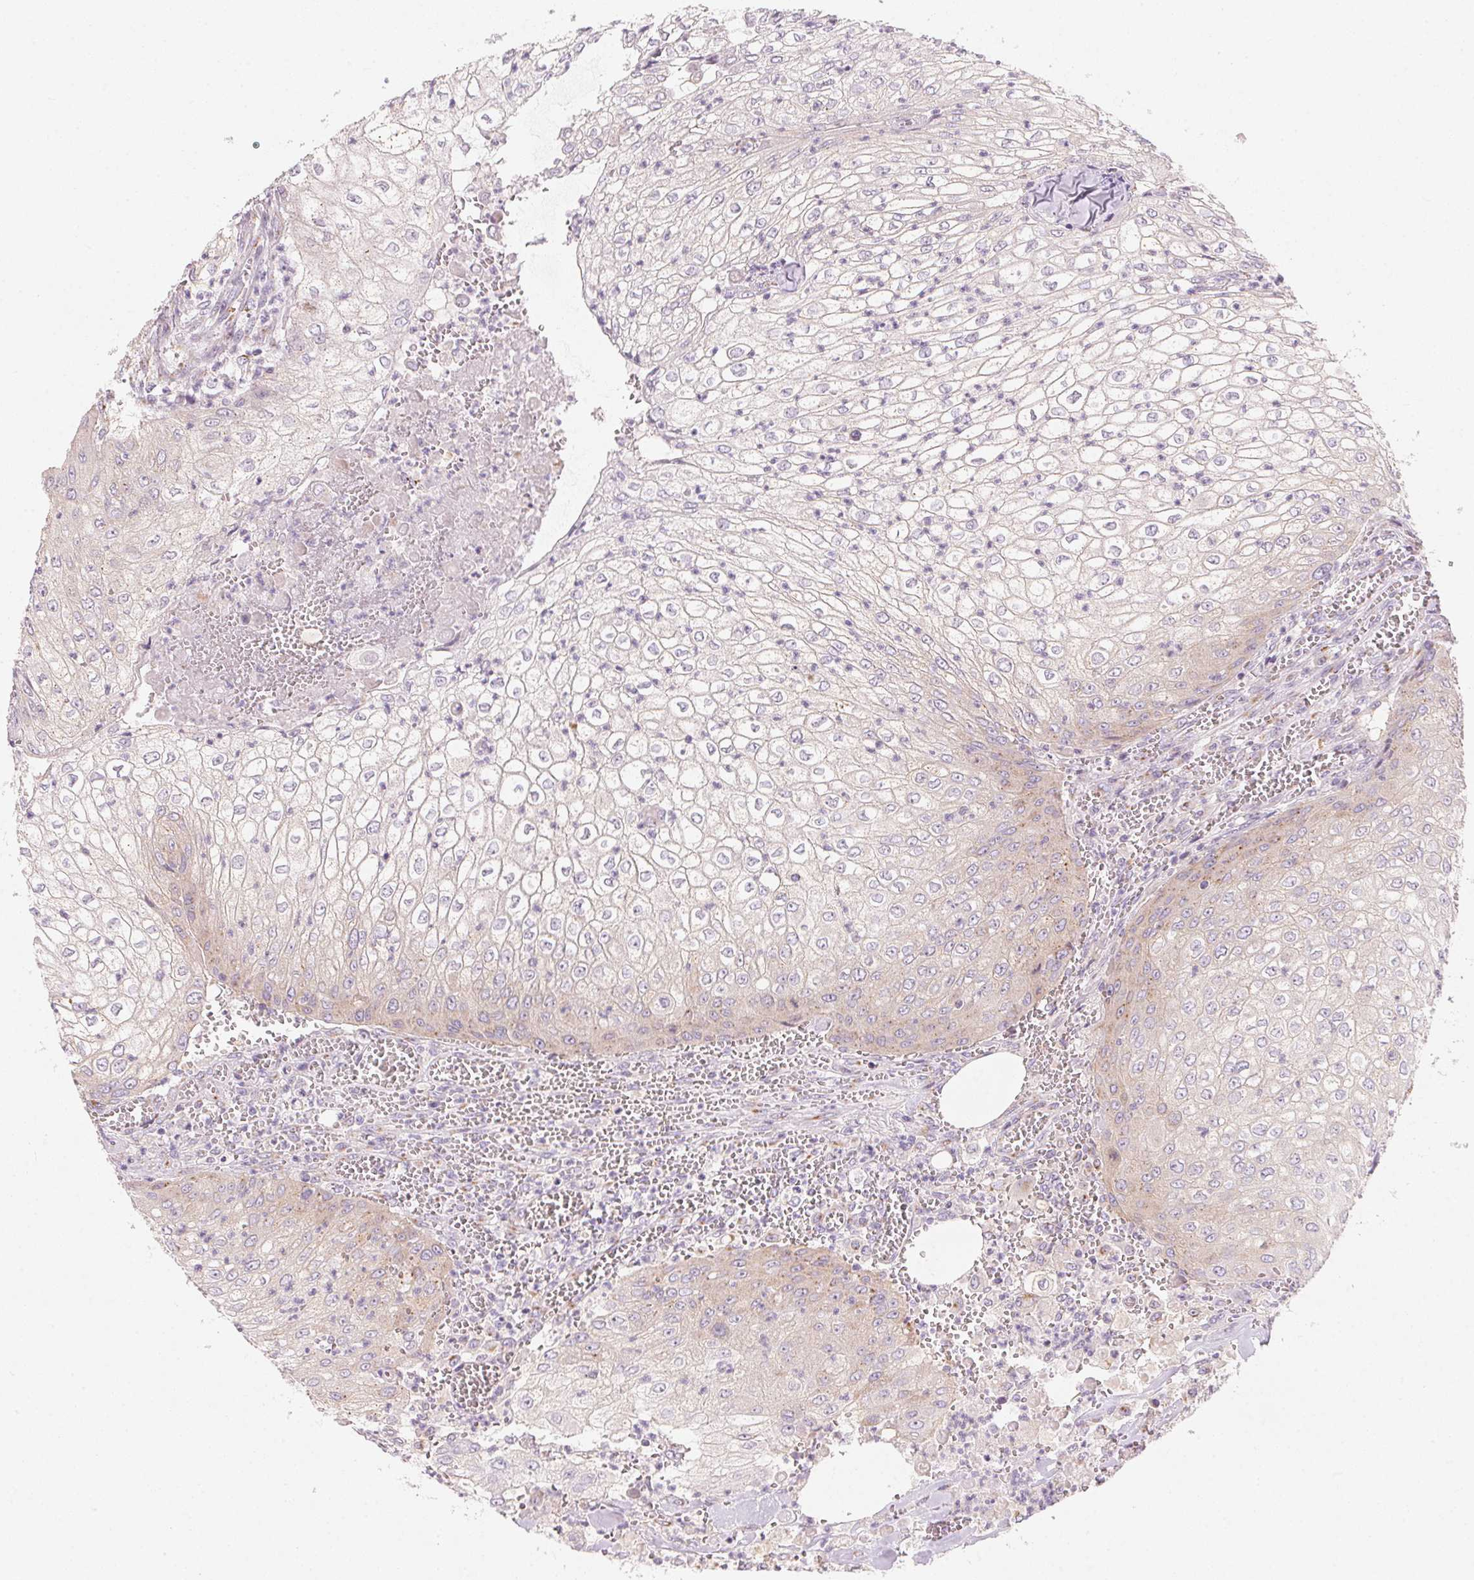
{"staining": {"intensity": "negative", "quantity": "none", "location": "none"}, "tissue": "urothelial cancer", "cell_type": "Tumor cells", "image_type": "cancer", "snomed": [{"axis": "morphology", "description": "Urothelial carcinoma, High grade"}, {"axis": "topography", "description": "Urinary bladder"}], "caption": "DAB immunohistochemical staining of urothelial cancer displays no significant staining in tumor cells. The staining was performed using DAB to visualize the protein expression in brown, while the nuclei were stained in blue with hematoxylin (Magnification: 20x).", "gene": "DRAM2", "patient": {"sex": "male", "age": 62}}